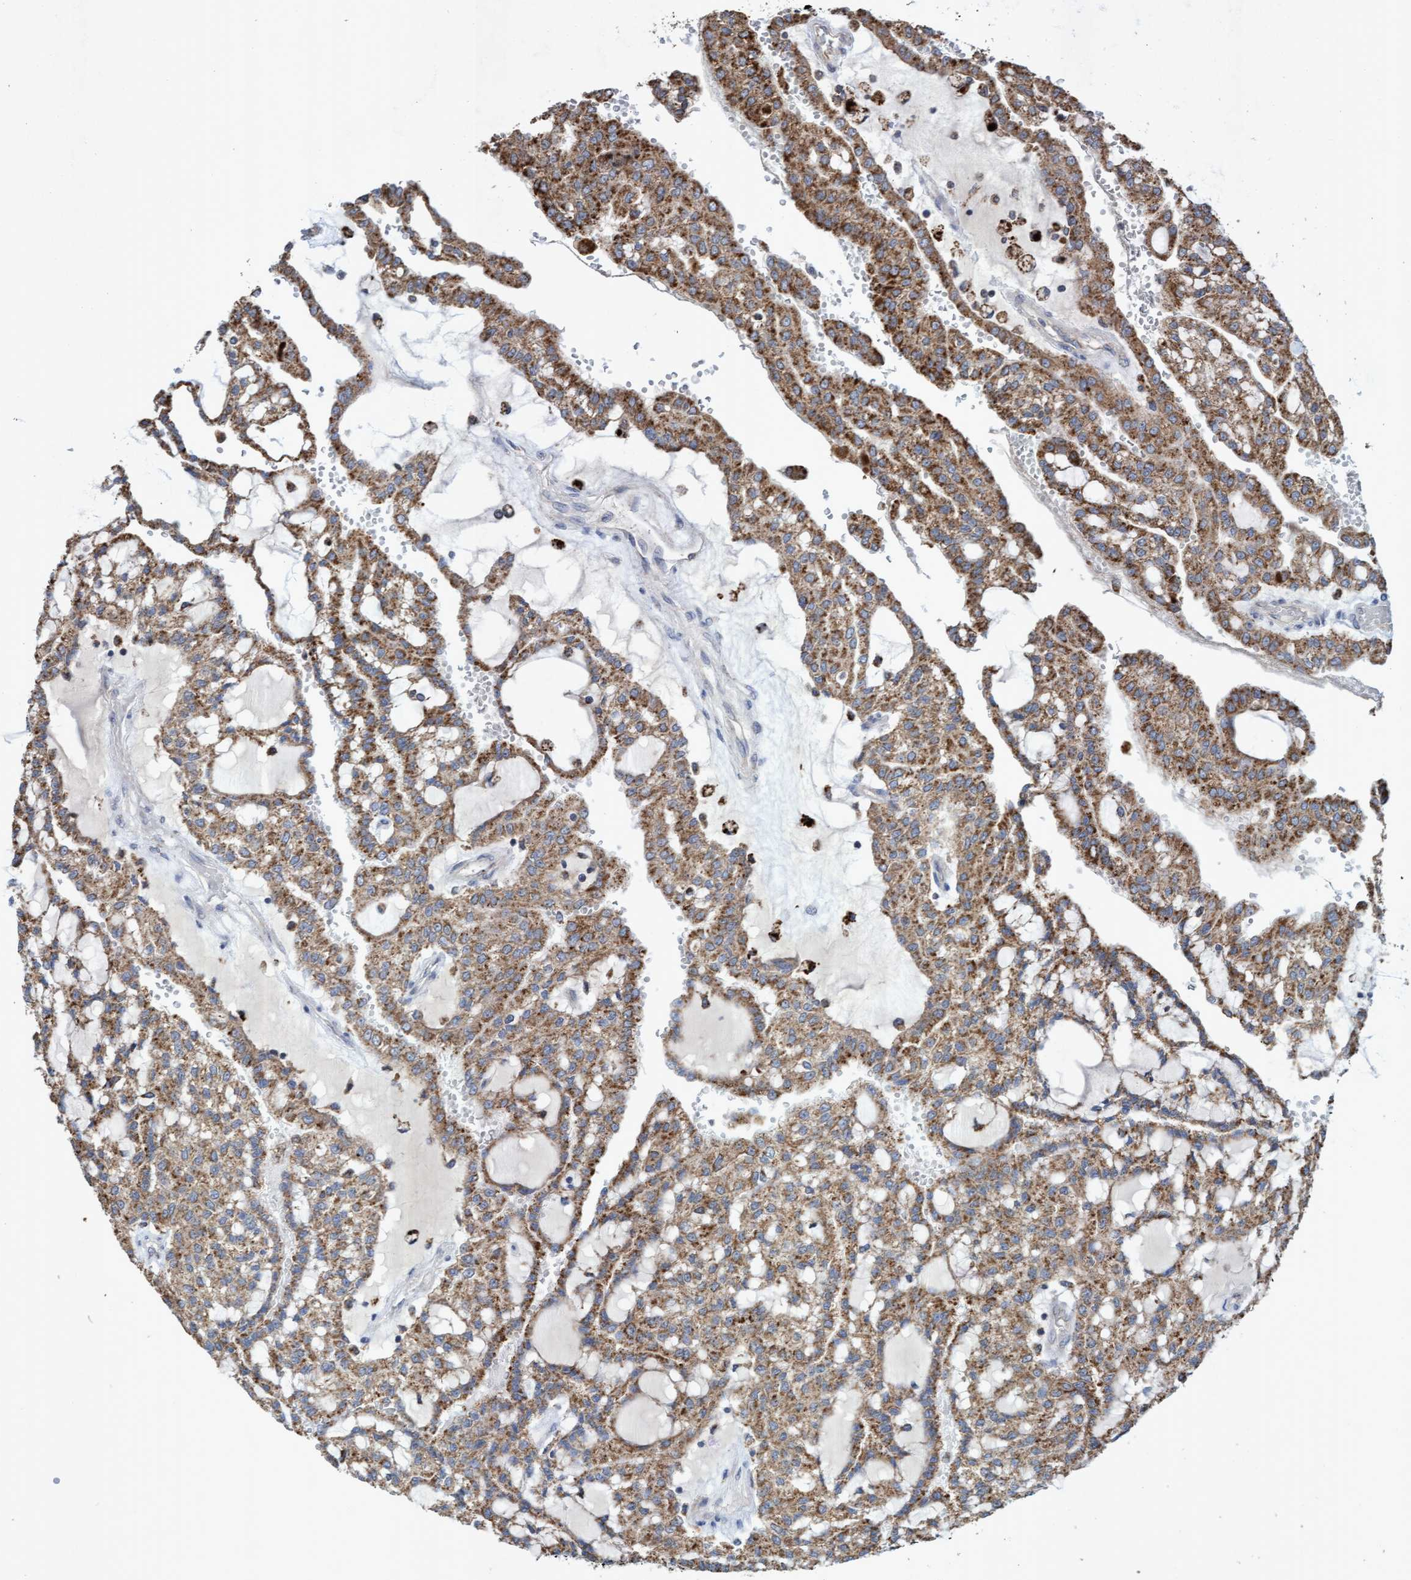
{"staining": {"intensity": "moderate", "quantity": ">75%", "location": "cytoplasmic/membranous"}, "tissue": "renal cancer", "cell_type": "Tumor cells", "image_type": "cancer", "snomed": [{"axis": "morphology", "description": "Adenocarcinoma, NOS"}, {"axis": "topography", "description": "Kidney"}], "caption": "A micrograph showing moderate cytoplasmic/membranous expression in approximately >75% of tumor cells in renal cancer (adenocarcinoma), as visualized by brown immunohistochemical staining.", "gene": "ATPAF2", "patient": {"sex": "male", "age": 63}}